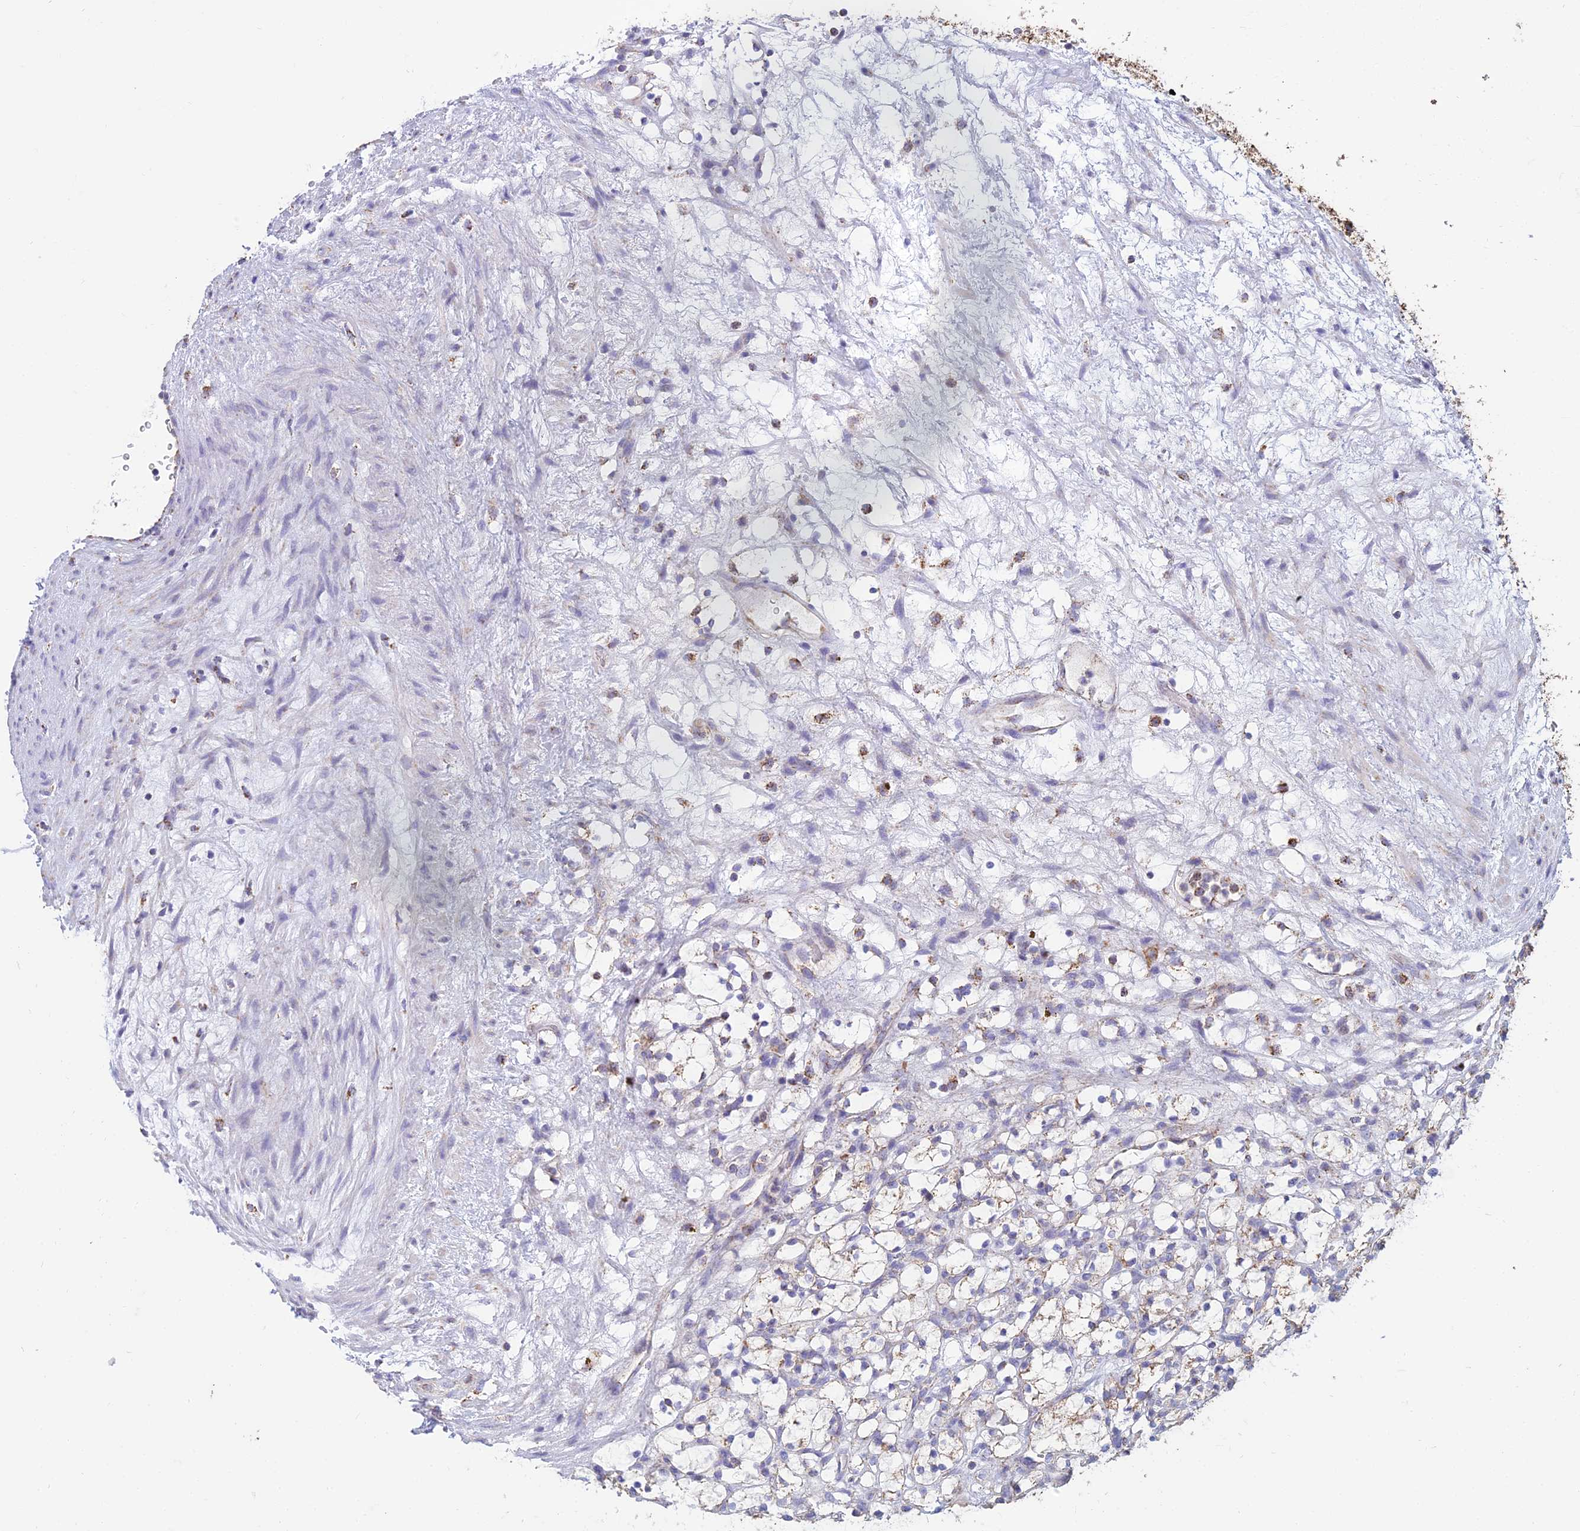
{"staining": {"intensity": "moderate", "quantity": "<25%", "location": "cytoplasmic/membranous"}, "tissue": "renal cancer", "cell_type": "Tumor cells", "image_type": "cancer", "snomed": [{"axis": "morphology", "description": "Adenocarcinoma, NOS"}, {"axis": "topography", "description": "Kidney"}], "caption": "DAB (3,3'-diaminobenzidine) immunohistochemical staining of human renal cancer shows moderate cytoplasmic/membranous protein positivity in about <25% of tumor cells.", "gene": "OR2W3", "patient": {"sex": "female", "age": 69}}